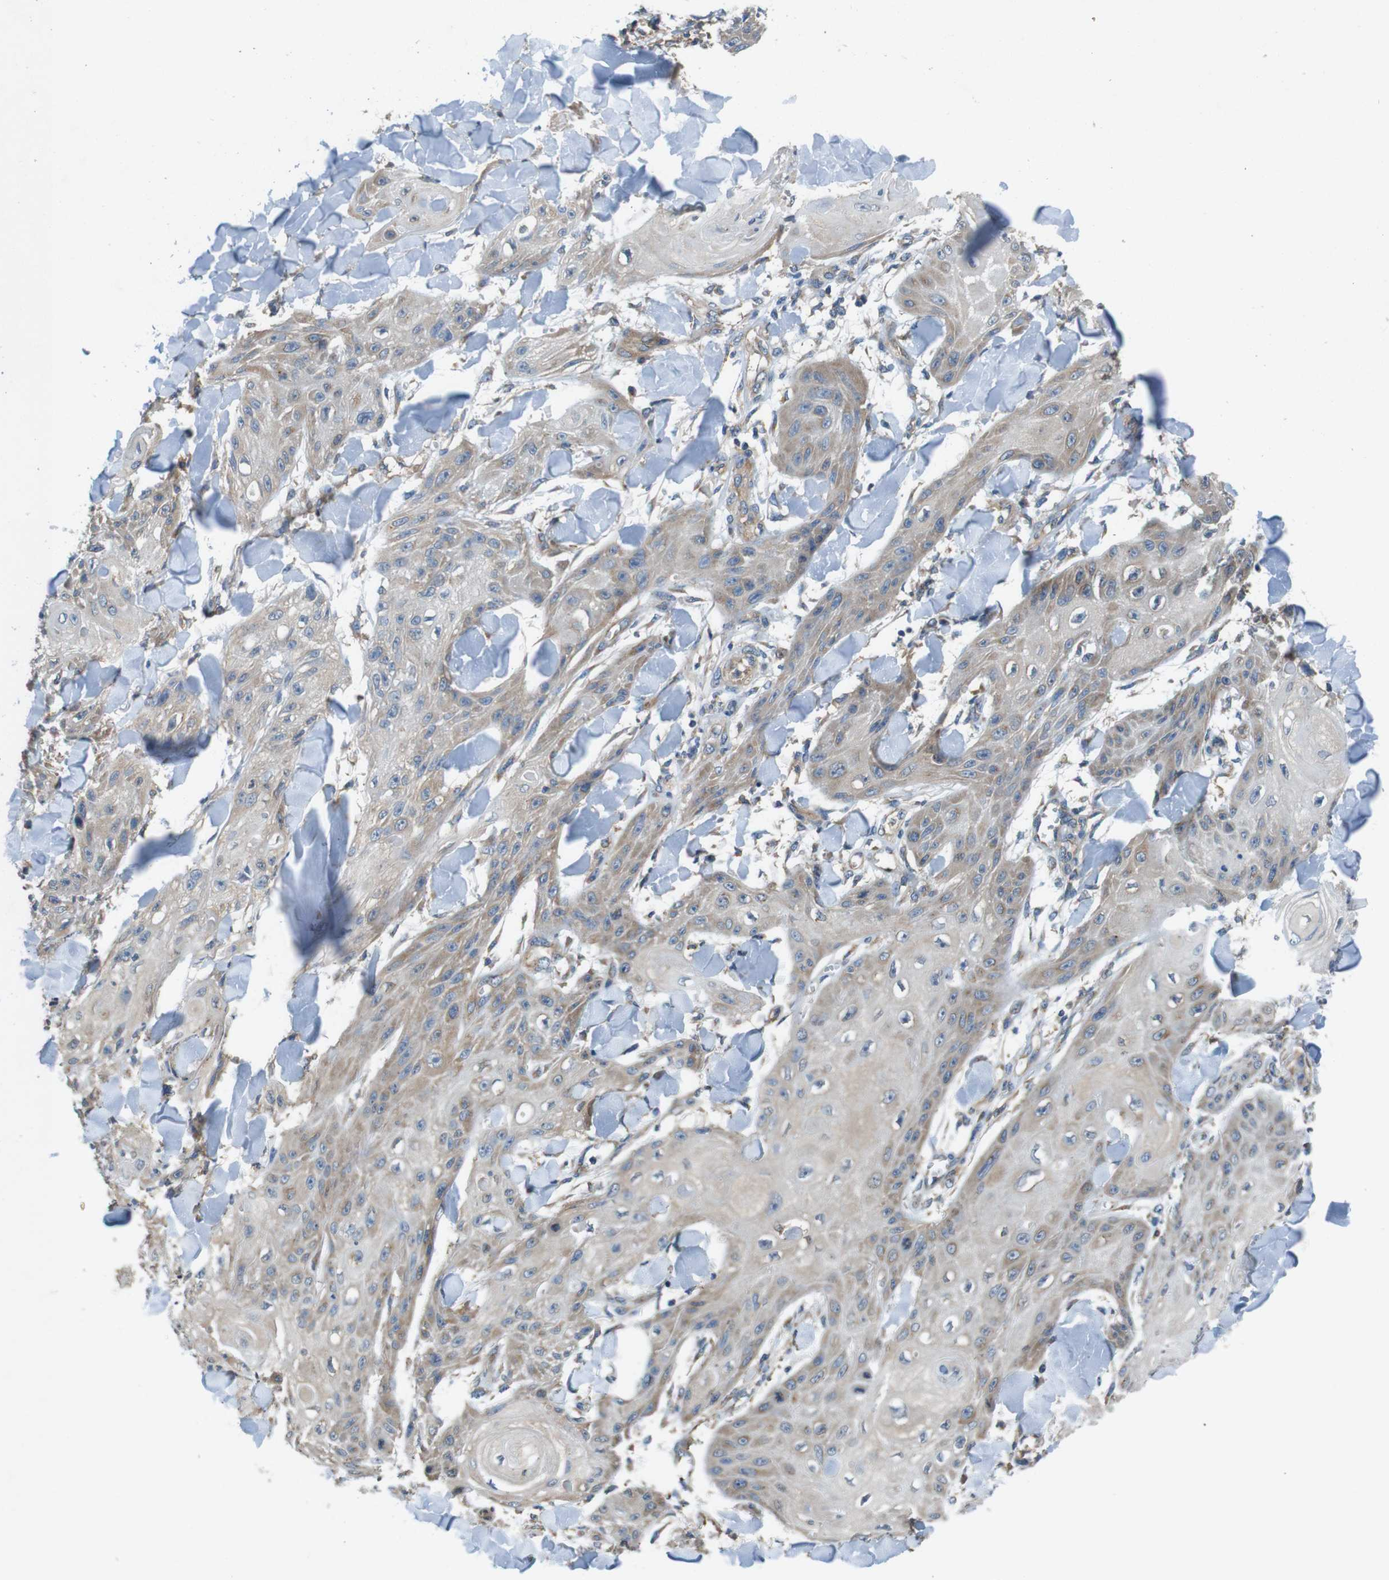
{"staining": {"intensity": "weak", "quantity": "<25%", "location": "cytoplasmic/membranous"}, "tissue": "skin cancer", "cell_type": "Tumor cells", "image_type": "cancer", "snomed": [{"axis": "morphology", "description": "Squamous cell carcinoma, NOS"}, {"axis": "topography", "description": "Skin"}], "caption": "This is an immunohistochemistry micrograph of human skin cancer (squamous cell carcinoma). There is no positivity in tumor cells.", "gene": "DCTN1", "patient": {"sex": "male", "age": 74}}